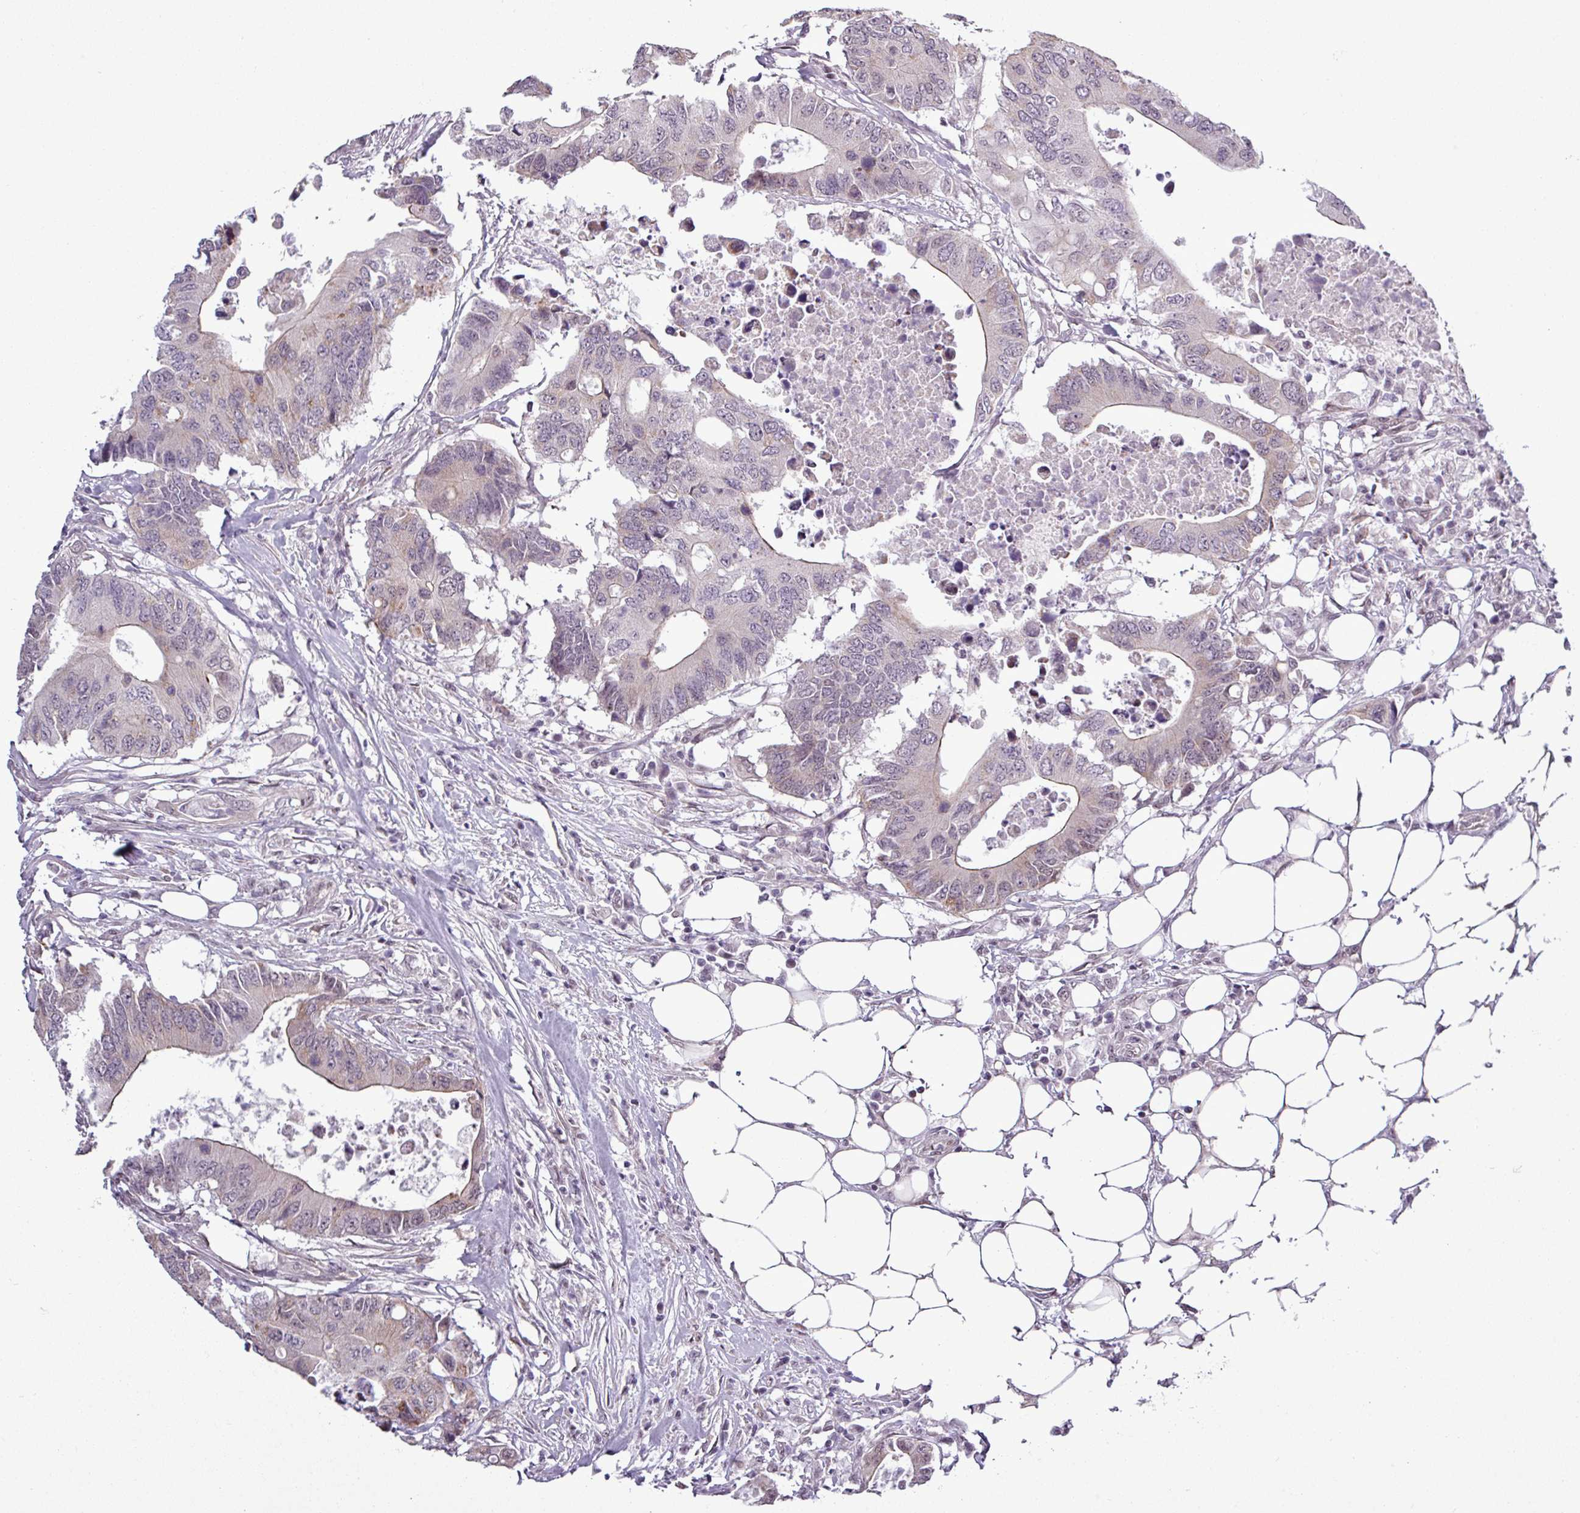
{"staining": {"intensity": "weak", "quantity": "<25%", "location": "cytoplasmic/membranous"}, "tissue": "colorectal cancer", "cell_type": "Tumor cells", "image_type": "cancer", "snomed": [{"axis": "morphology", "description": "Adenocarcinoma, NOS"}, {"axis": "topography", "description": "Colon"}], "caption": "This is an IHC image of human colorectal adenocarcinoma. There is no expression in tumor cells.", "gene": "GPT2", "patient": {"sex": "male", "age": 71}}